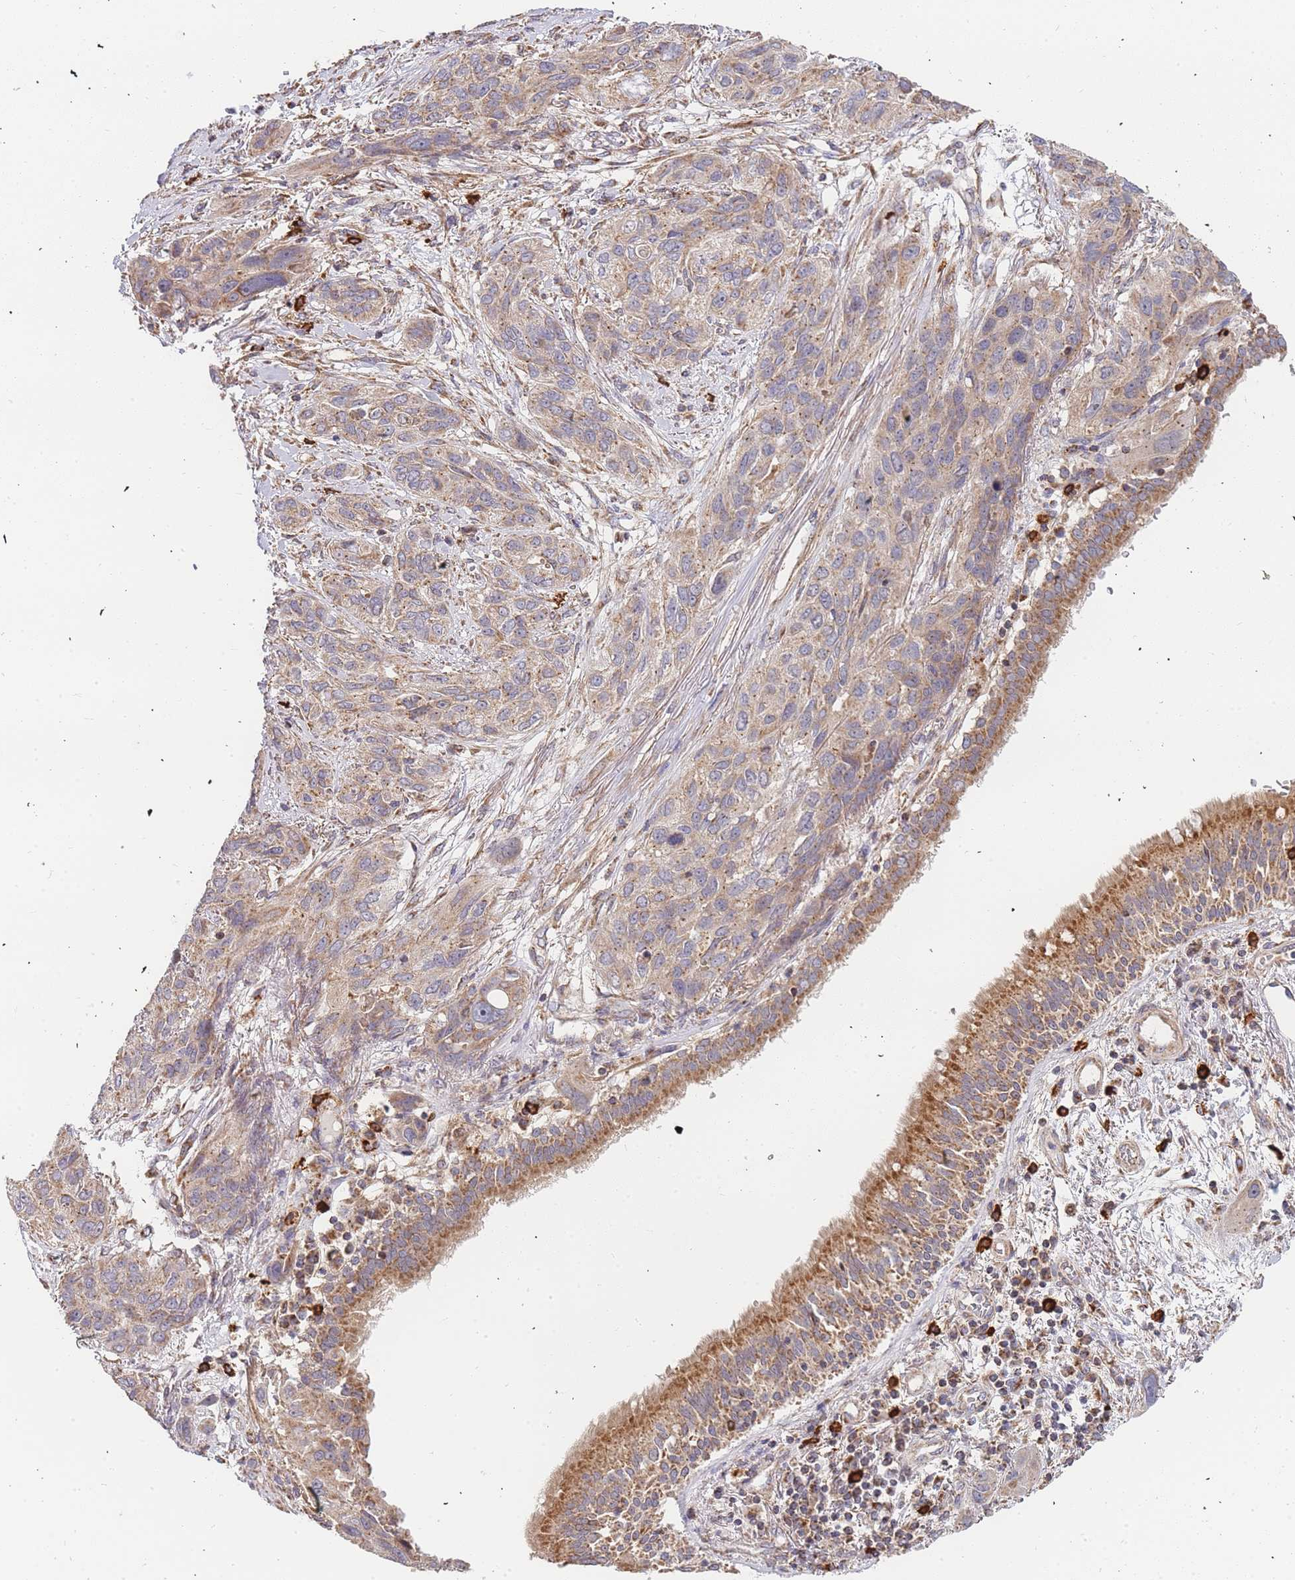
{"staining": {"intensity": "weak", "quantity": ">75%", "location": "cytoplasmic/membranous"}, "tissue": "lung cancer", "cell_type": "Tumor cells", "image_type": "cancer", "snomed": [{"axis": "morphology", "description": "Squamous cell carcinoma, NOS"}, {"axis": "topography", "description": "Lung"}], "caption": "Immunohistochemistry (IHC) (DAB (3,3'-diaminobenzidine)) staining of human lung squamous cell carcinoma shows weak cytoplasmic/membranous protein positivity in approximately >75% of tumor cells.", "gene": "ADCY9", "patient": {"sex": "female", "age": 70}}